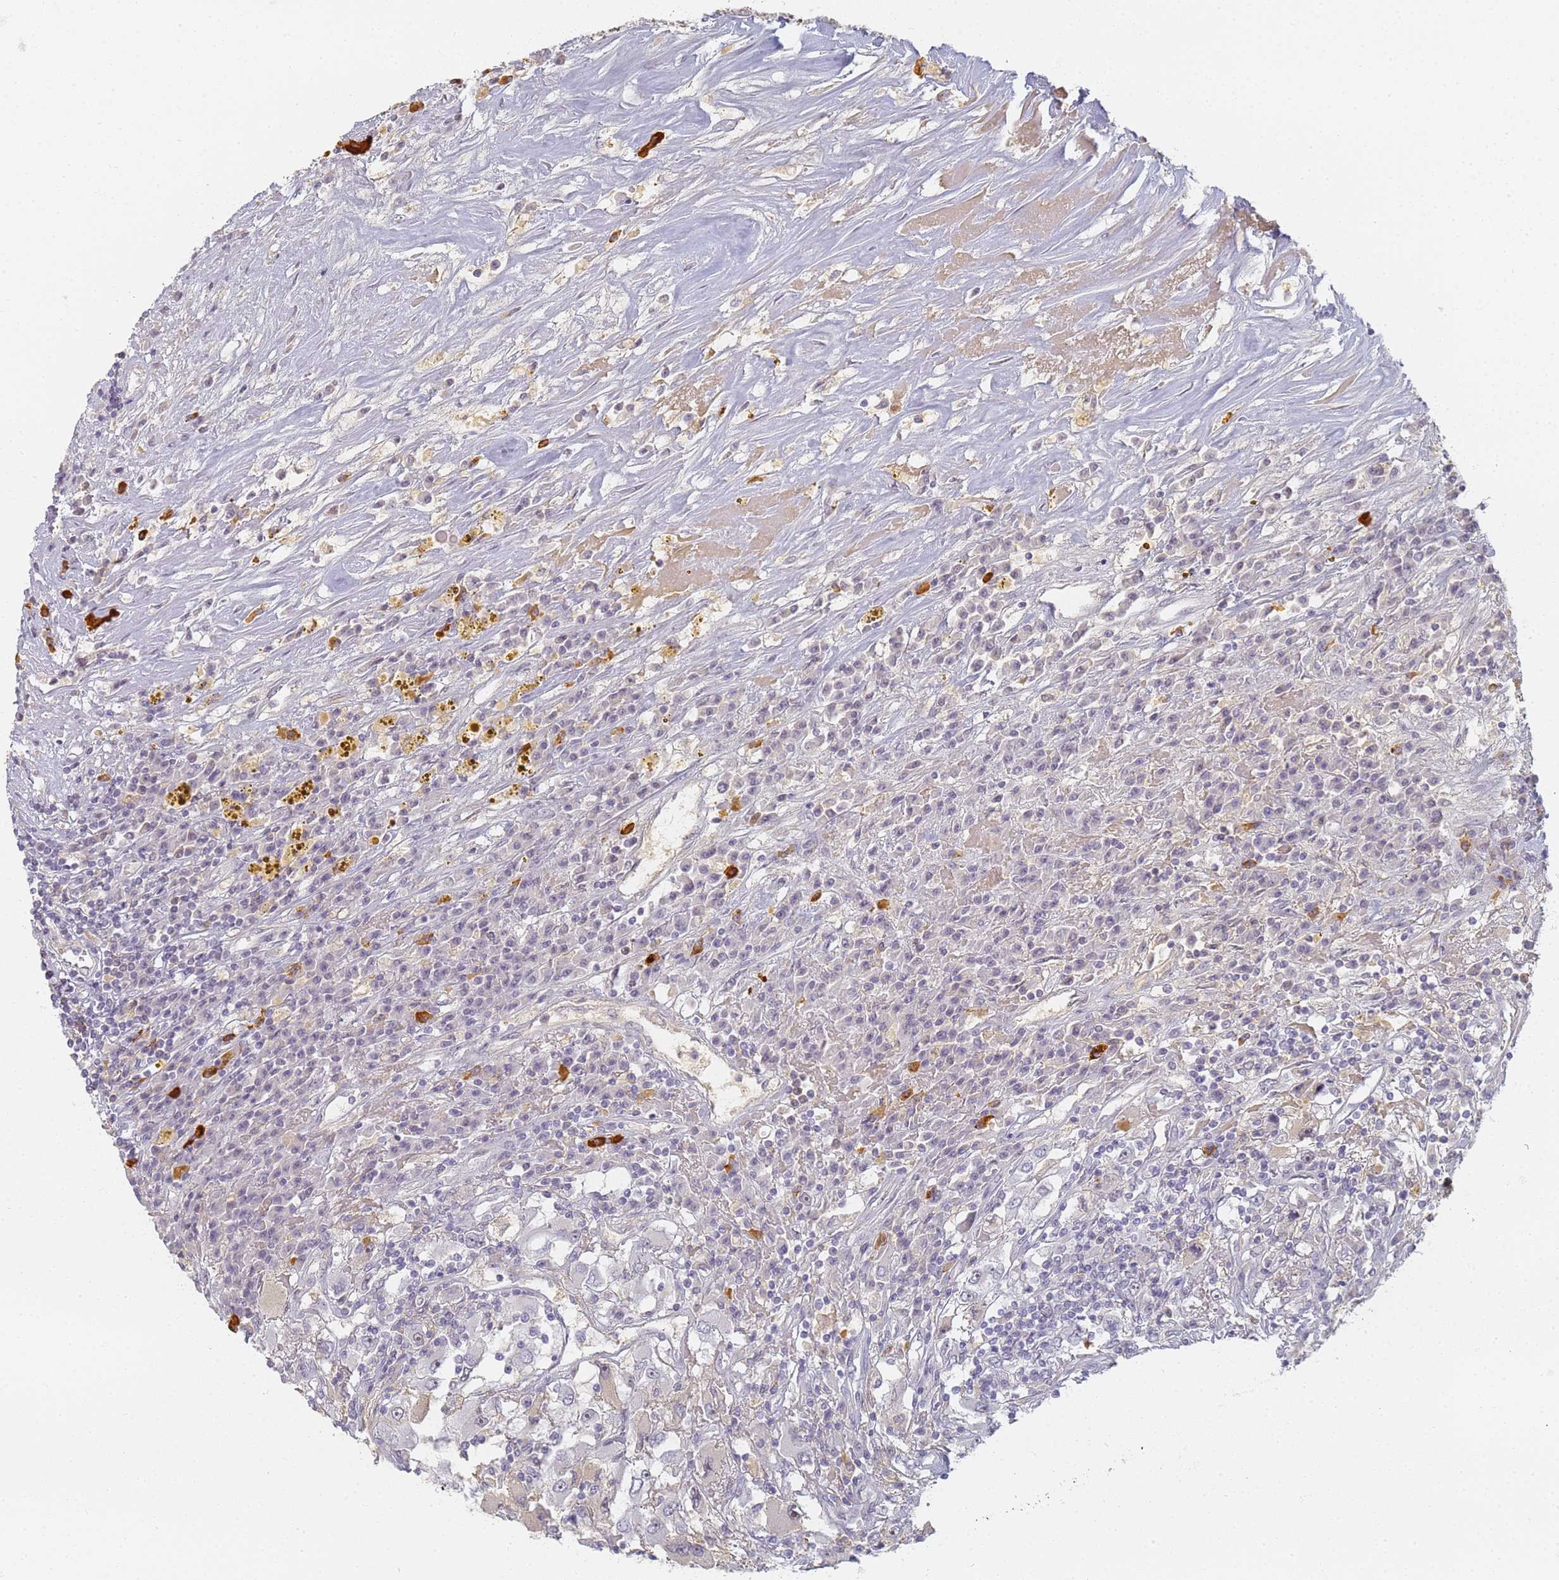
{"staining": {"intensity": "negative", "quantity": "none", "location": "none"}, "tissue": "renal cancer", "cell_type": "Tumor cells", "image_type": "cancer", "snomed": [{"axis": "morphology", "description": "Adenocarcinoma, NOS"}, {"axis": "topography", "description": "Kidney"}], "caption": "A high-resolution histopathology image shows IHC staining of renal cancer (adenocarcinoma), which demonstrates no significant staining in tumor cells. (DAB immunohistochemistry, high magnification).", "gene": "SLC38A9", "patient": {"sex": "female", "age": 52}}